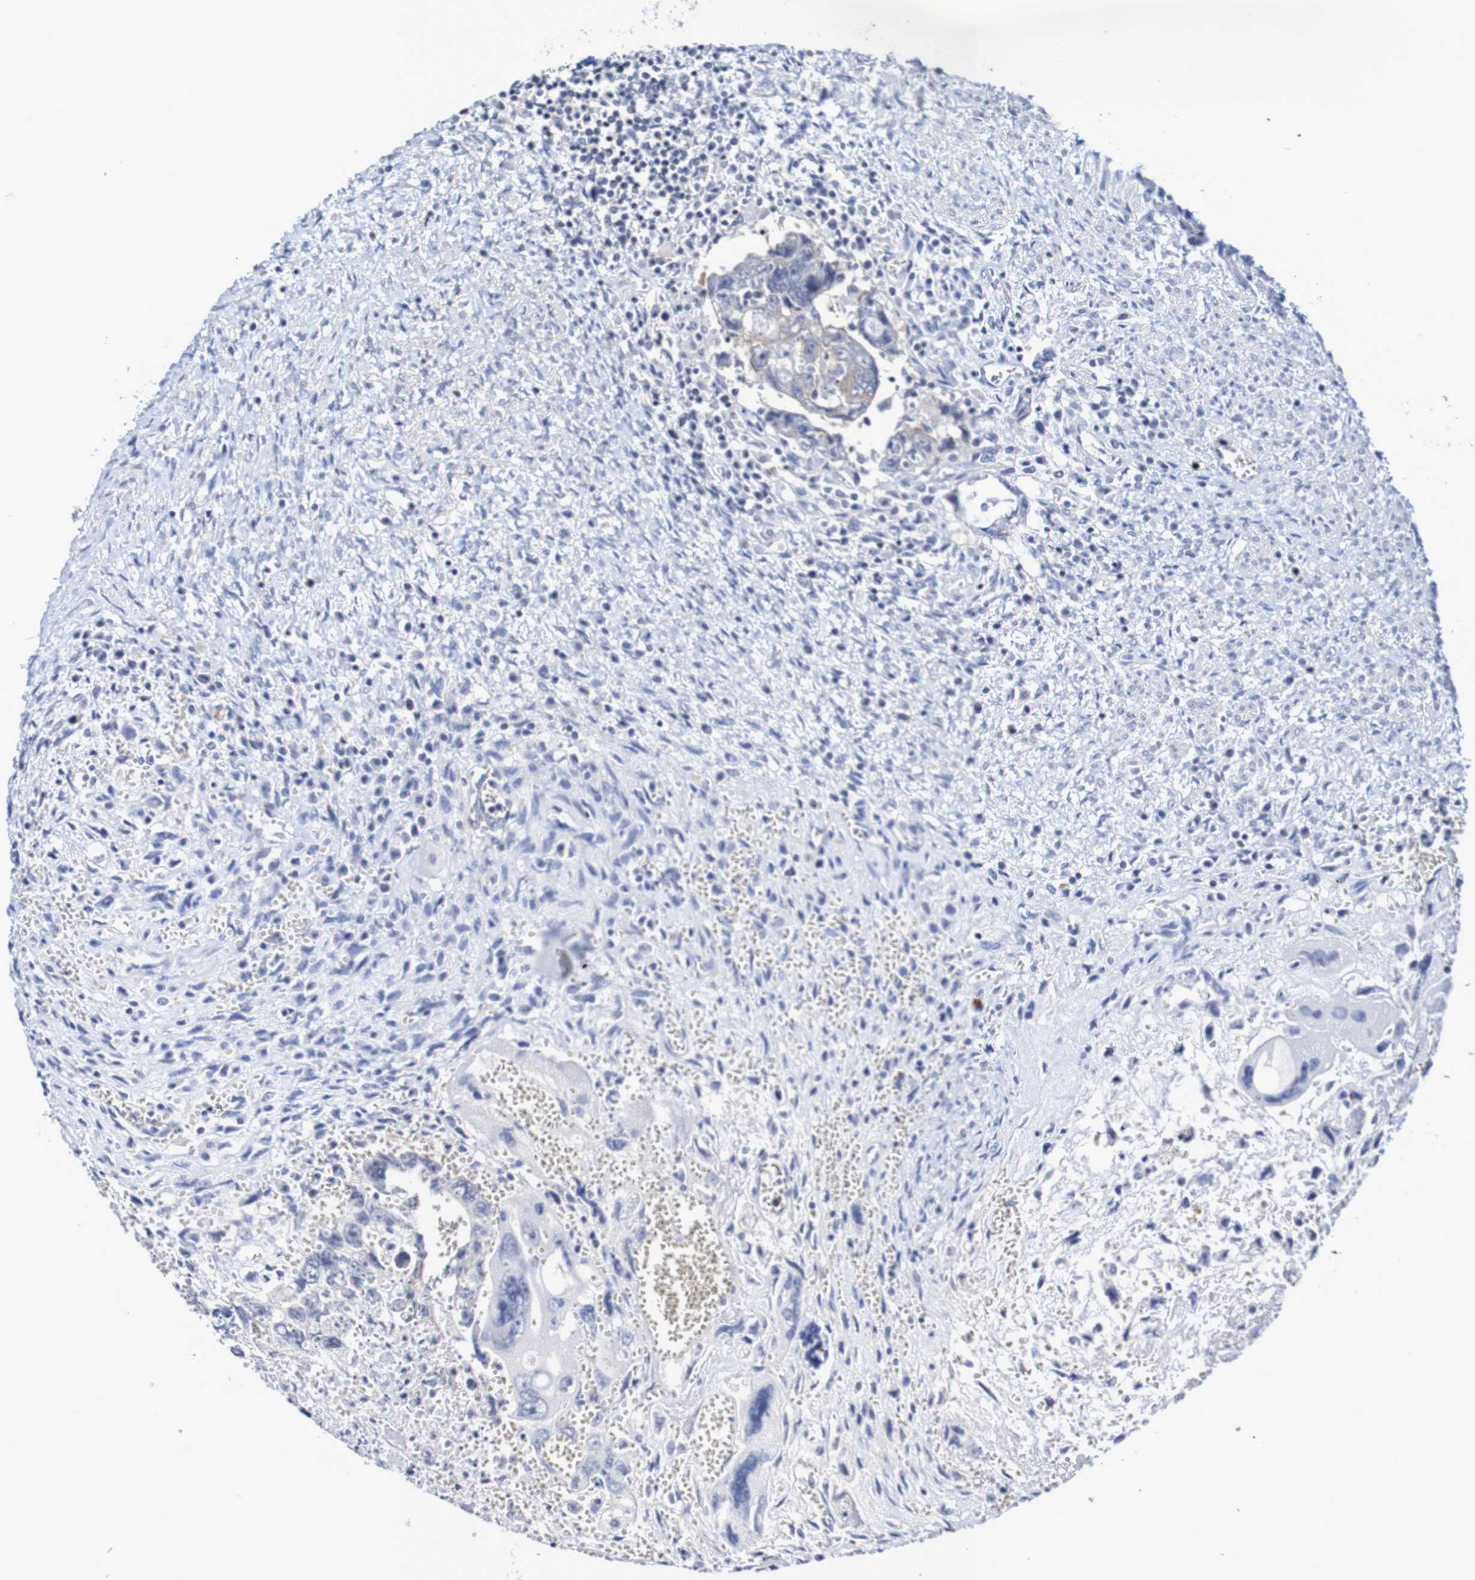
{"staining": {"intensity": "negative", "quantity": "none", "location": "none"}, "tissue": "testis cancer", "cell_type": "Tumor cells", "image_type": "cancer", "snomed": [{"axis": "morphology", "description": "Carcinoma, Embryonal, NOS"}, {"axis": "topography", "description": "Testis"}], "caption": "Photomicrograph shows no significant protein staining in tumor cells of testis embryonal carcinoma. The staining was performed using DAB (3,3'-diaminobenzidine) to visualize the protein expression in brown, while the nuclei were stained in blue with hematoxylin (Magnification: 20x).", "gene": "ACVR1C", "patient": {"sex": "male", "age": 28}}